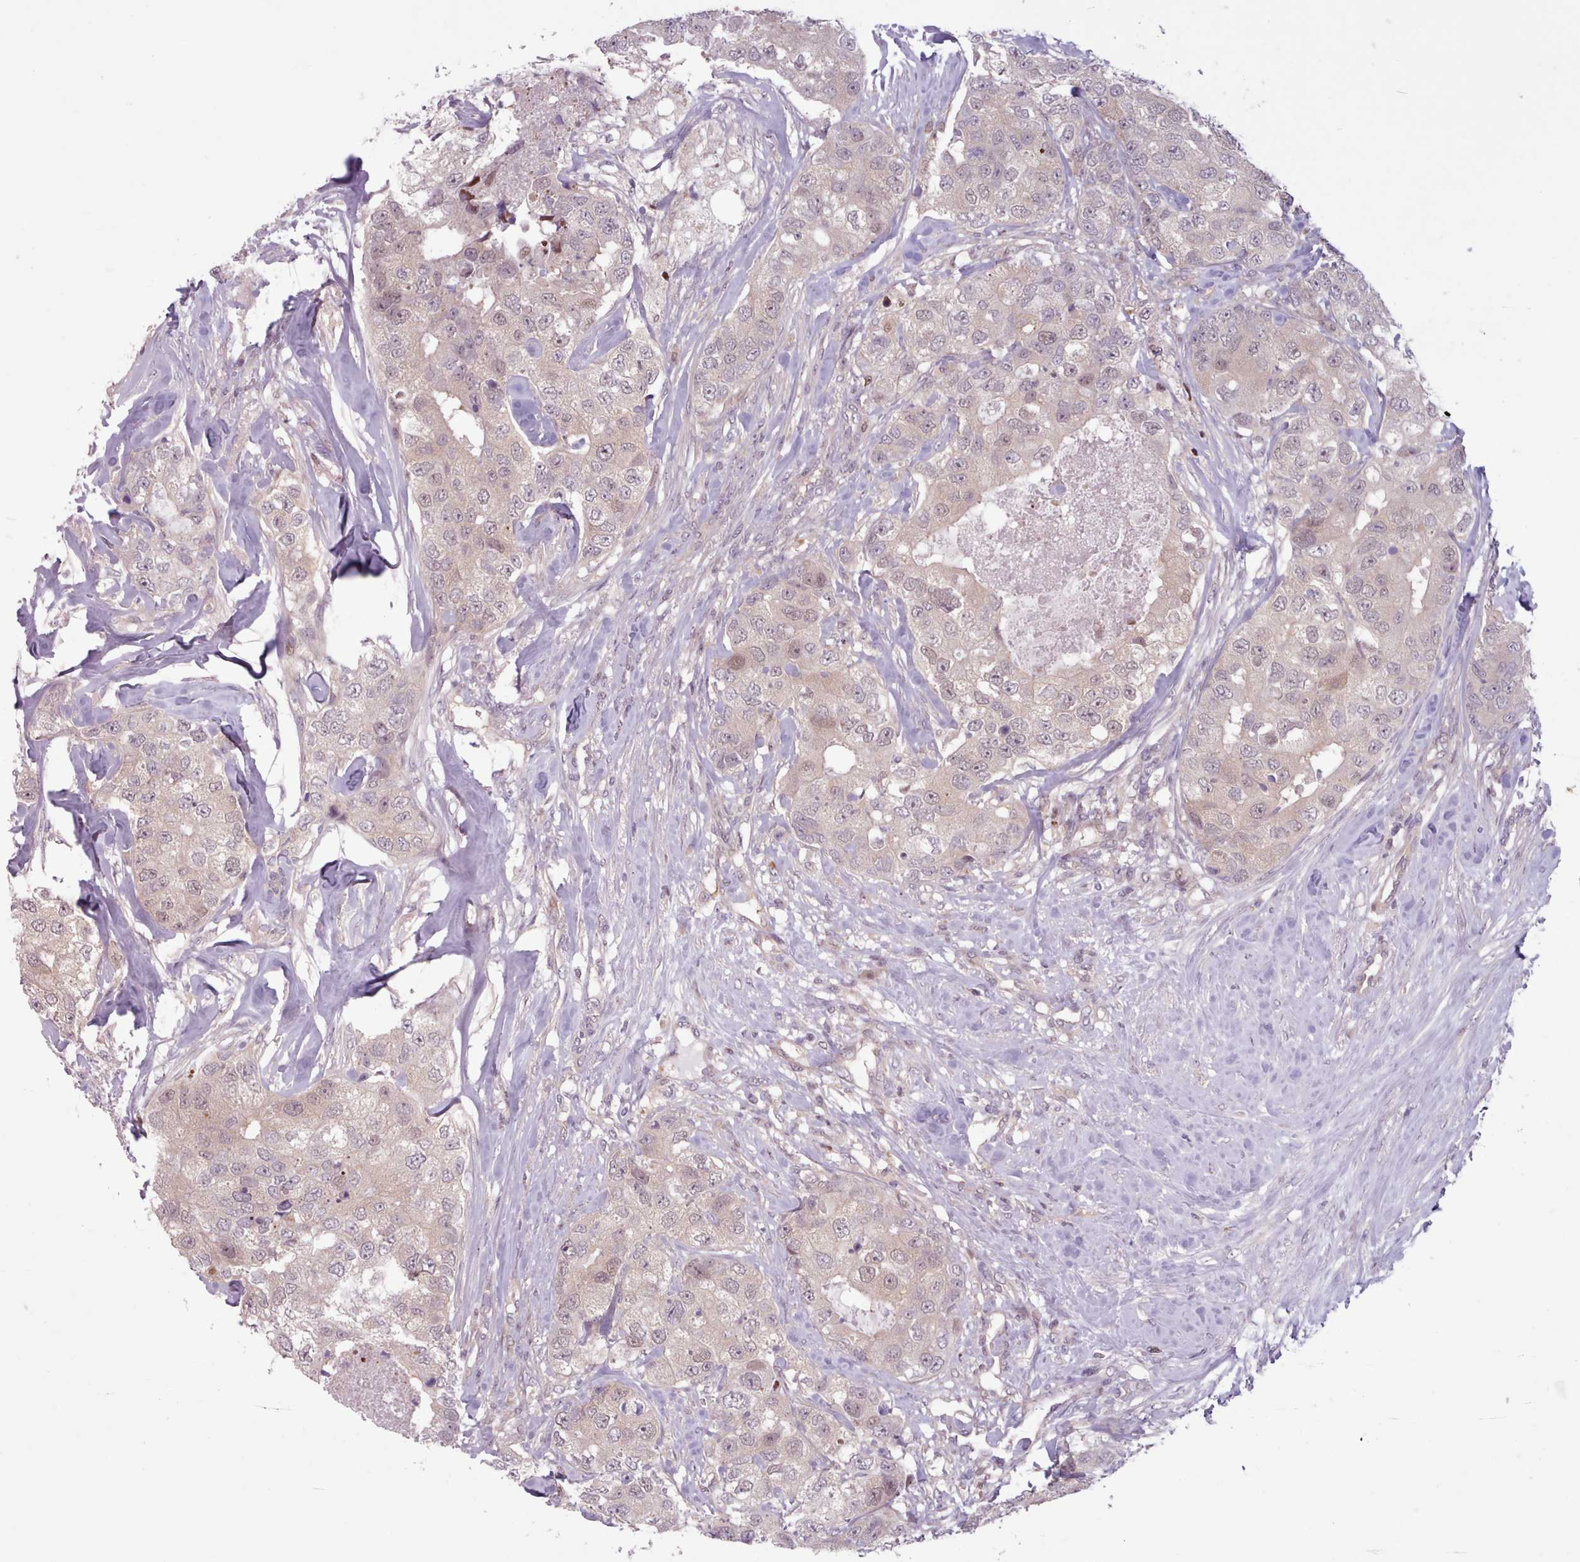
{"staining": {"intensity": "weak", "quantity": "<25%", "location": "cytoplasmic/membranous,nuclear"}, "tissue": "breast cancer", "cell_type": "Tumor cells", "image_type": "cancer", "snomed": [{"axis": "morphology", "description": "Duct carcinoma"}, {"axis": "topography", "description": "Breast"}], "caption": "The photomicrograph displays no staining of tumor cells in invasive ductal carcinoma (breast).", "gene": "KBTBD7", "patient": {"sex": "female", "age": 62}}